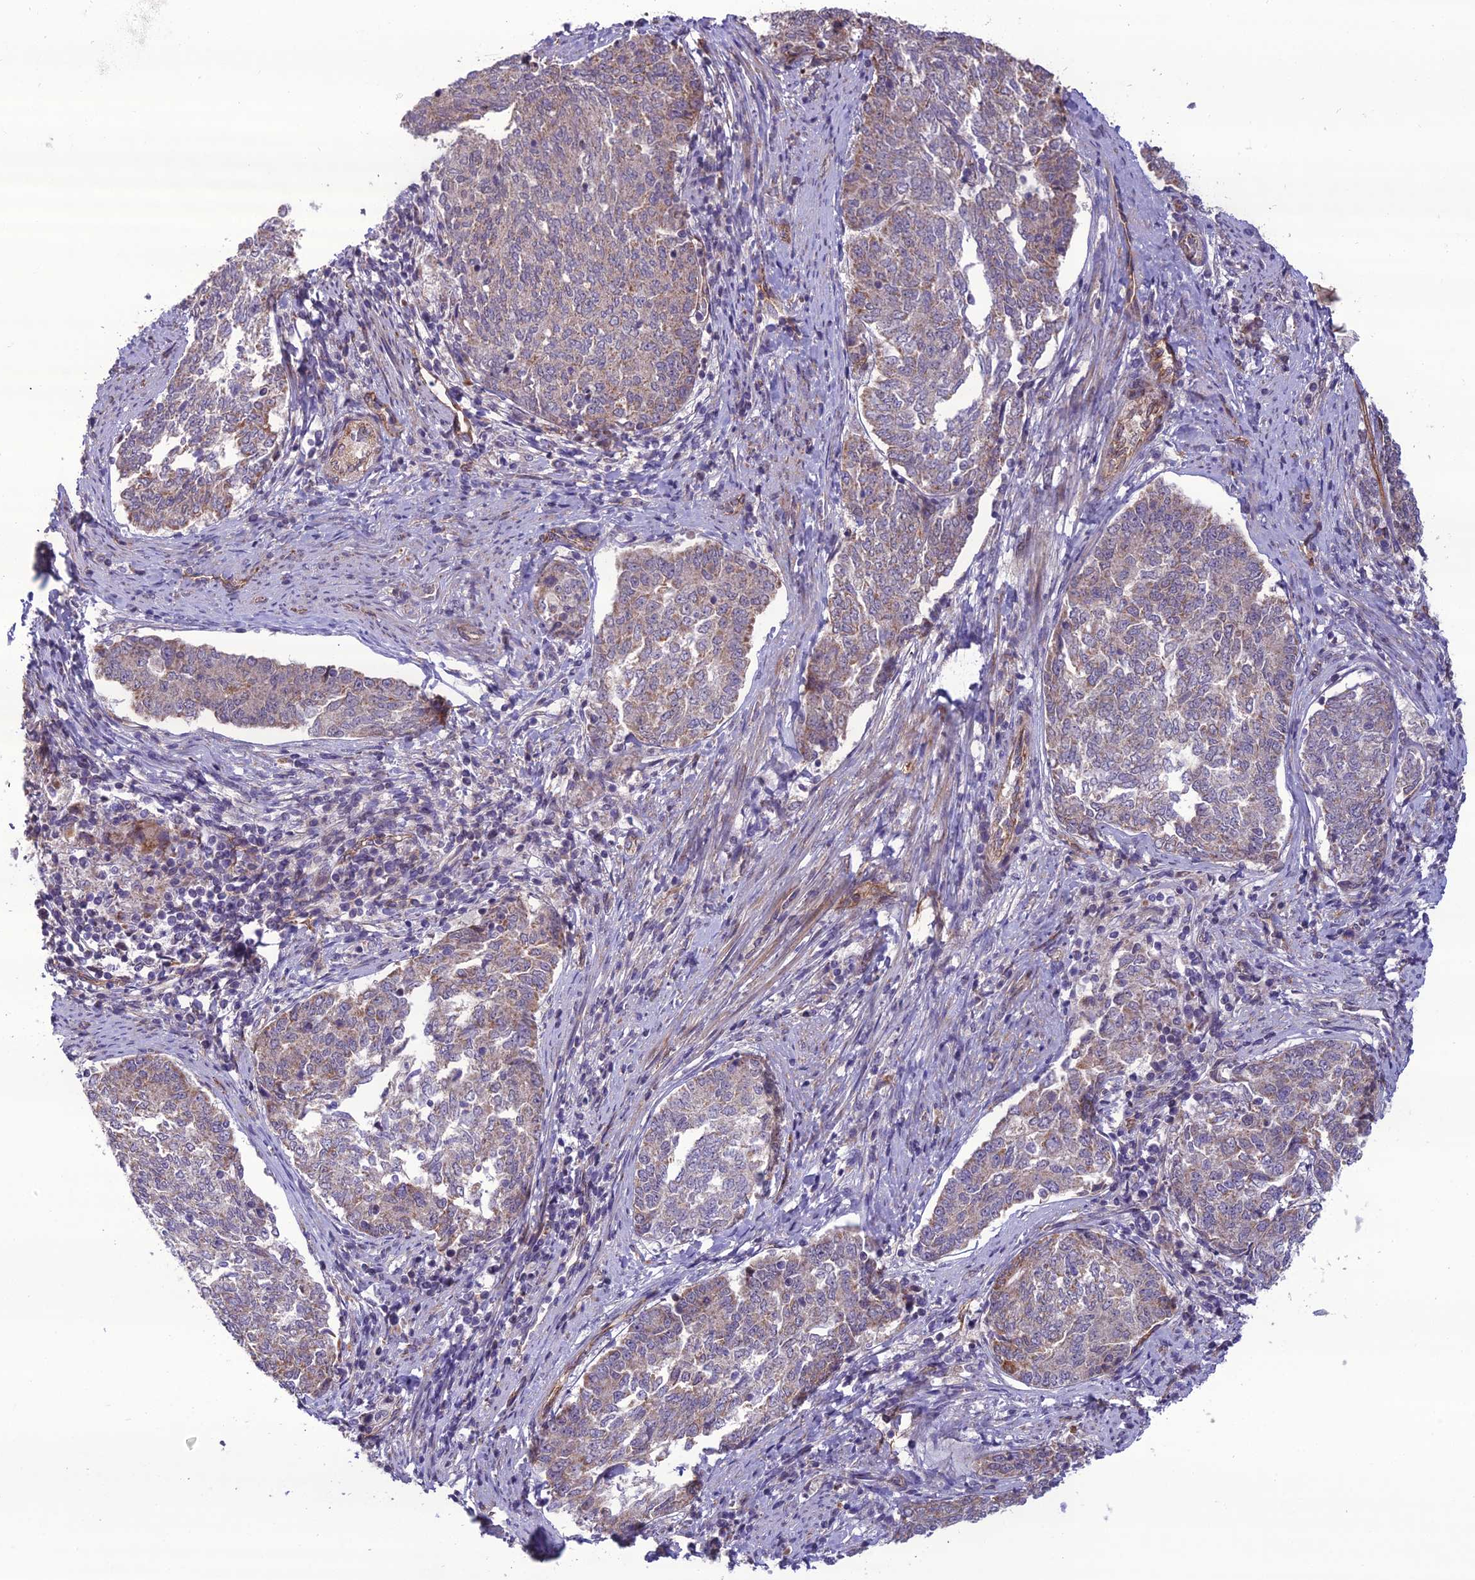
{"staining": {"intensity": "weak", "quantity": "25%-75%", "location": "cytoplasmic/membranous"}, "tissue": "endometrial cancer", "cell_type": "Tumor cells", "image_type": "cancer", "snomed": [{"axis": "morphology", "description": "Adenocarcinoma, NOS"}, {"axis": "topography", "description": "Endometrium"}], "caption": "Protein expression by immunohistochemistry (IHC) demonstrates weak cytoplasmic/membranous expression in approximately 25%-75% of tumor cells in adenocarcinoma (endometrial).", "gene": "NODAL", "patient": {"sex": "female", "age": 80}}